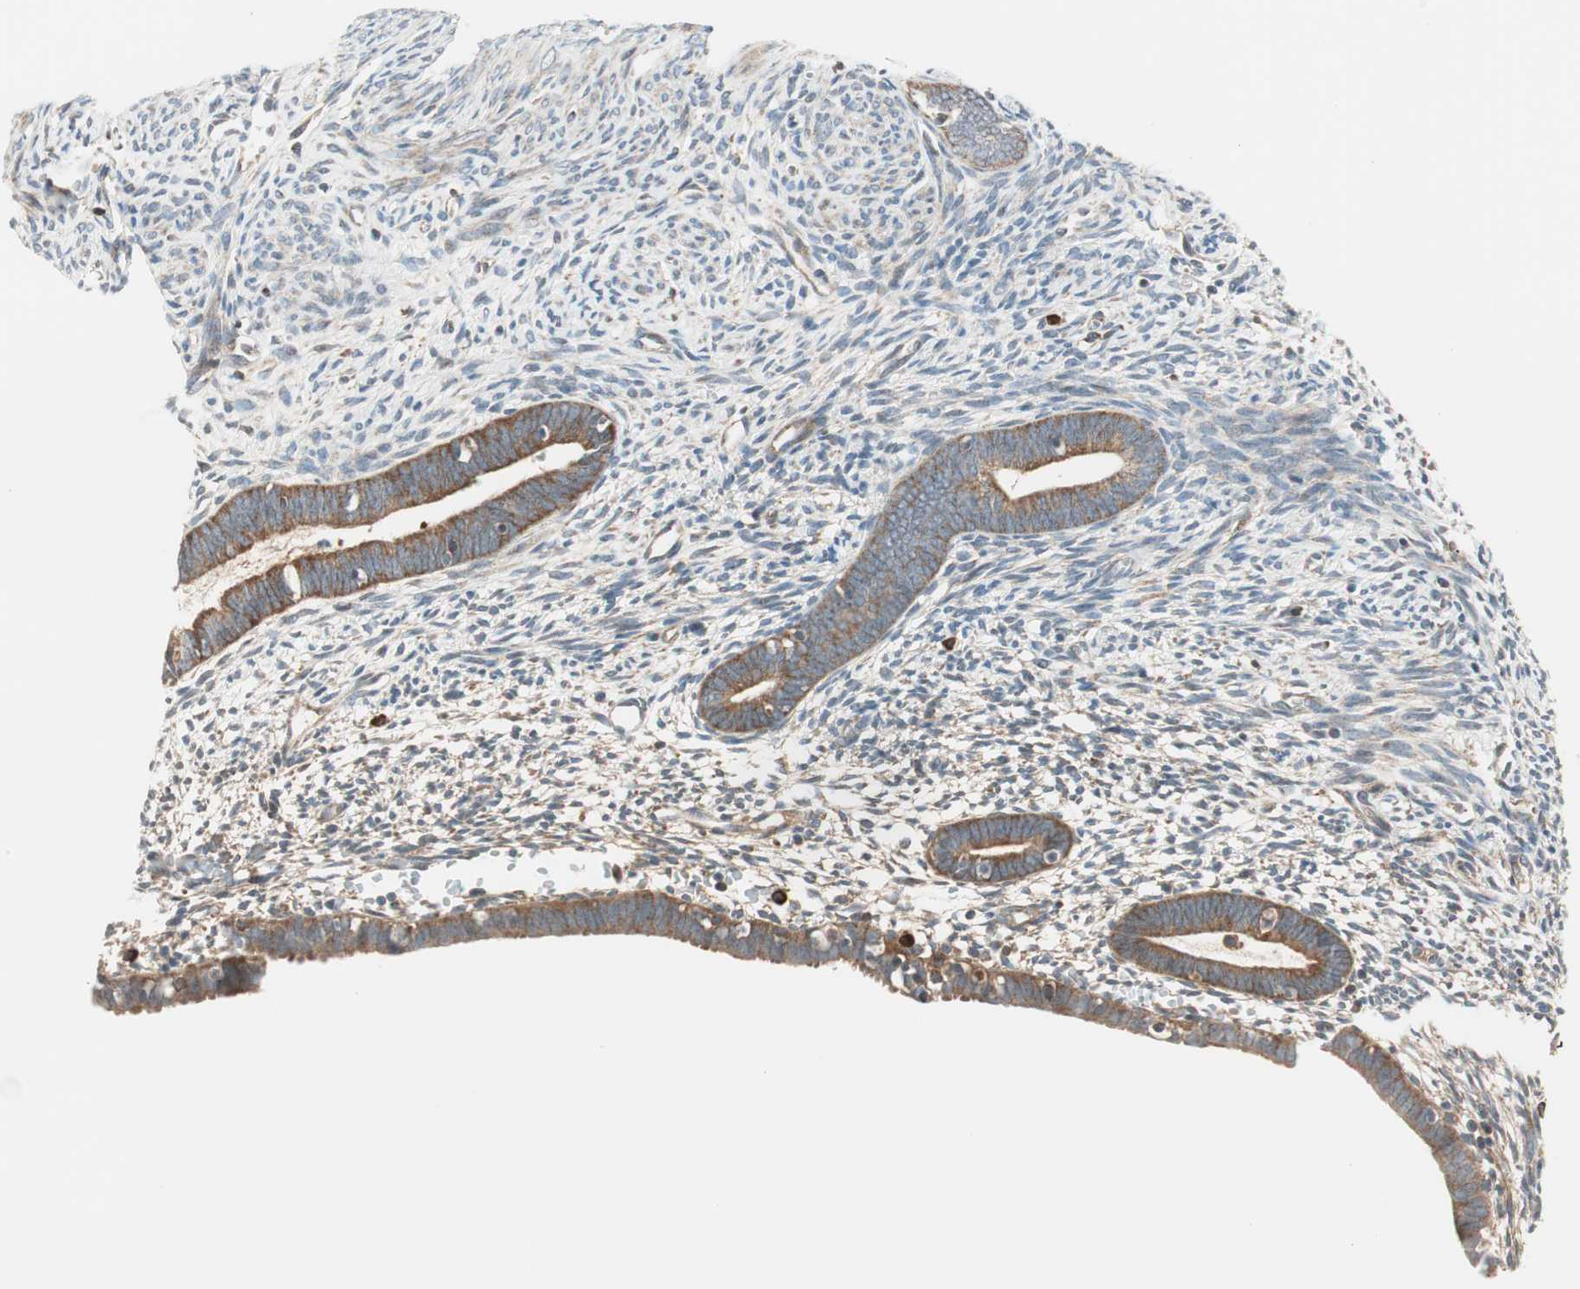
{"staining": {"intensity": "negative", "quantity": "none", "location": "none"}, "tissue": "endometrium", "cell_type": "Cells in endometrial stroma", "image_type": "normal", "snomed": [{"axis": "morphology", "description": "Normal tissue, NOS"}, {"axis": "morphology", "description": "Atrophy, NOS"}, {"axis": "topography", "description": "Uterus"}, {"axis": "topography", "description": "Endometrium"}], "caption": "Immunohistochemistry (IHC) histopathology image of normal human endometrium stained for a protein (brown), which displays no staining in cells in endometrial stroma. The staining is performed using DAB brown chromogen with nuclei counter-stained in using hematoxylin.", "gene": "ABI1", "patient": {"sex": "female", "age": 68}}